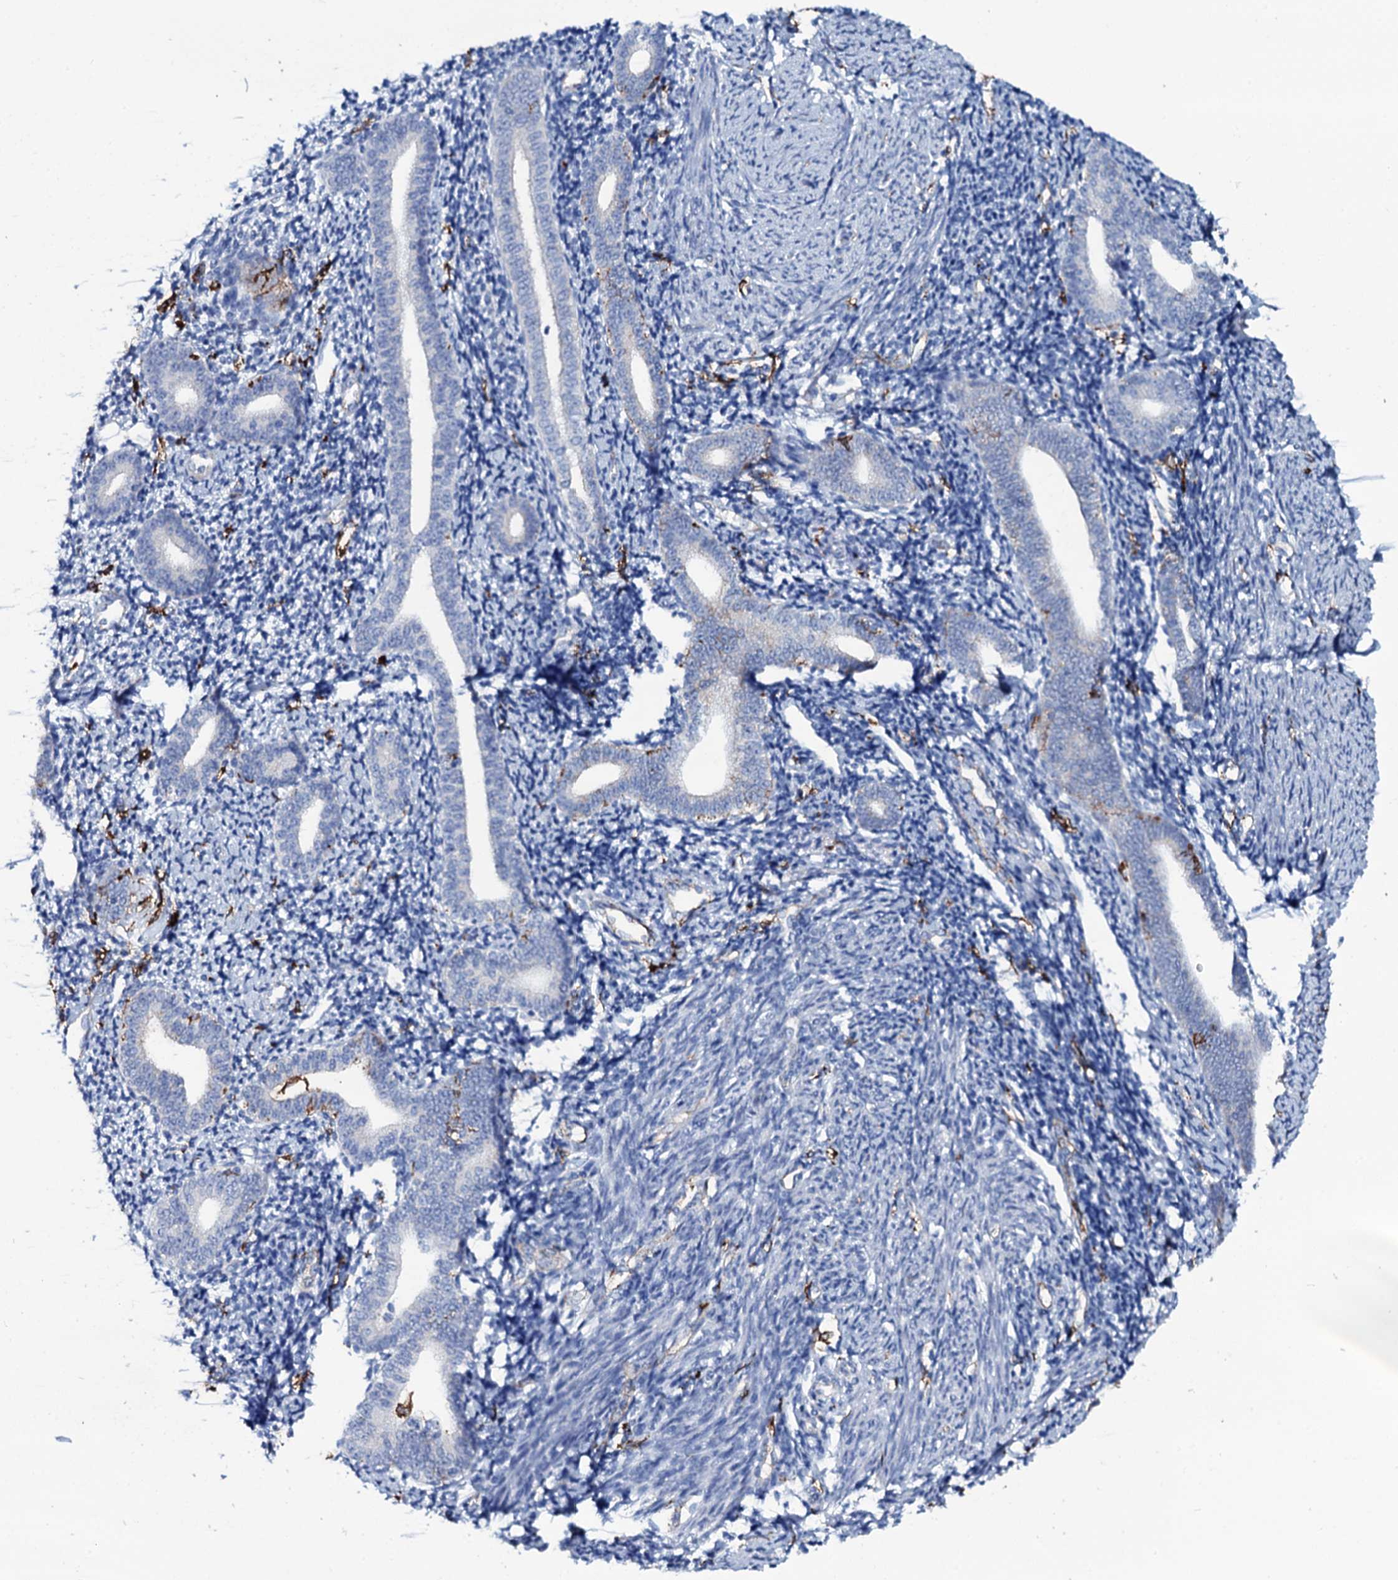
{"staining": {"intensity": "negative", "quantity": "none", "location": "none"}, "tissue": "endometrium", "cell_type": "Cells in endometrial stroma", "image_type": "normal", "snomed": [{"axis": "morphology", "description": "Normal tissue, NOS"}, {"axis": "topography", "description": "Endometrium"}], "caption": "IHC photomicrograph of unremarkable endometrium stained for a protein (brown), which displays no staining in cells in endometrial stroma.", "gene": "OSBPL2", "patient": {"sex": "female", "age": 56}}